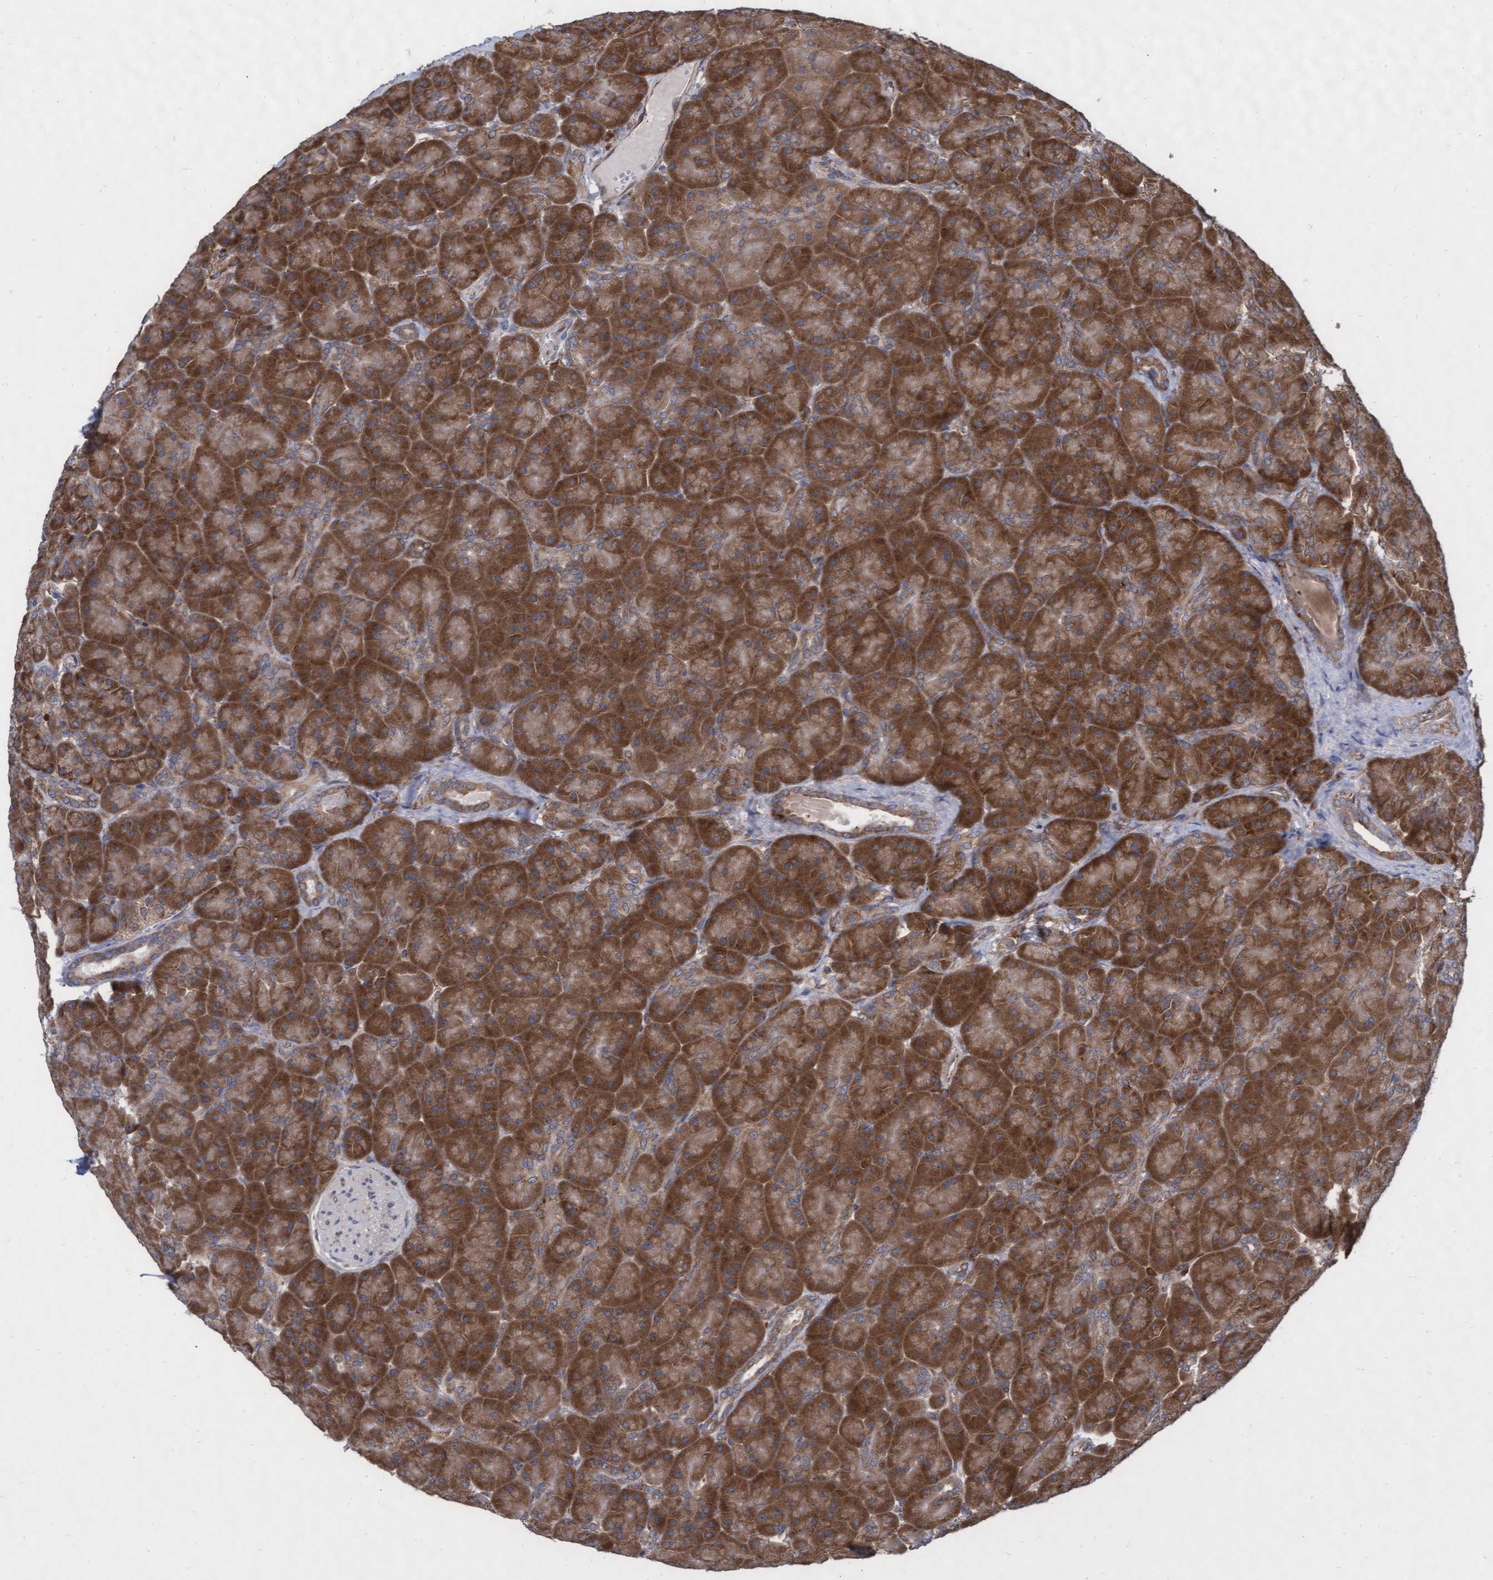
{"staining": {"intensity": "strong", "quantity": ">75%", "location": "cytoplasmic/membranous"}, "tissue": "pancreas", "cell_type": "Exocrine glandular cells", "image_type": "normal", "snomed": [{"axis": "morphology", "description": "Normal tissue, NOS"}, {"axis": "topography", "description": "Pancreas"}], "caption": "Immunohistochemistry micrograph of normal pancreas: pancreas stained using immunohistochemistry demonstrates high levels of strong protein expression localized specifically in the cytoplasmic/membranous of exocrine glandular cells, appearing as a cytoplasmic/membranous brown color.", "gene": "ABCF2", "patient": {"sex": "male", "age": 66}}